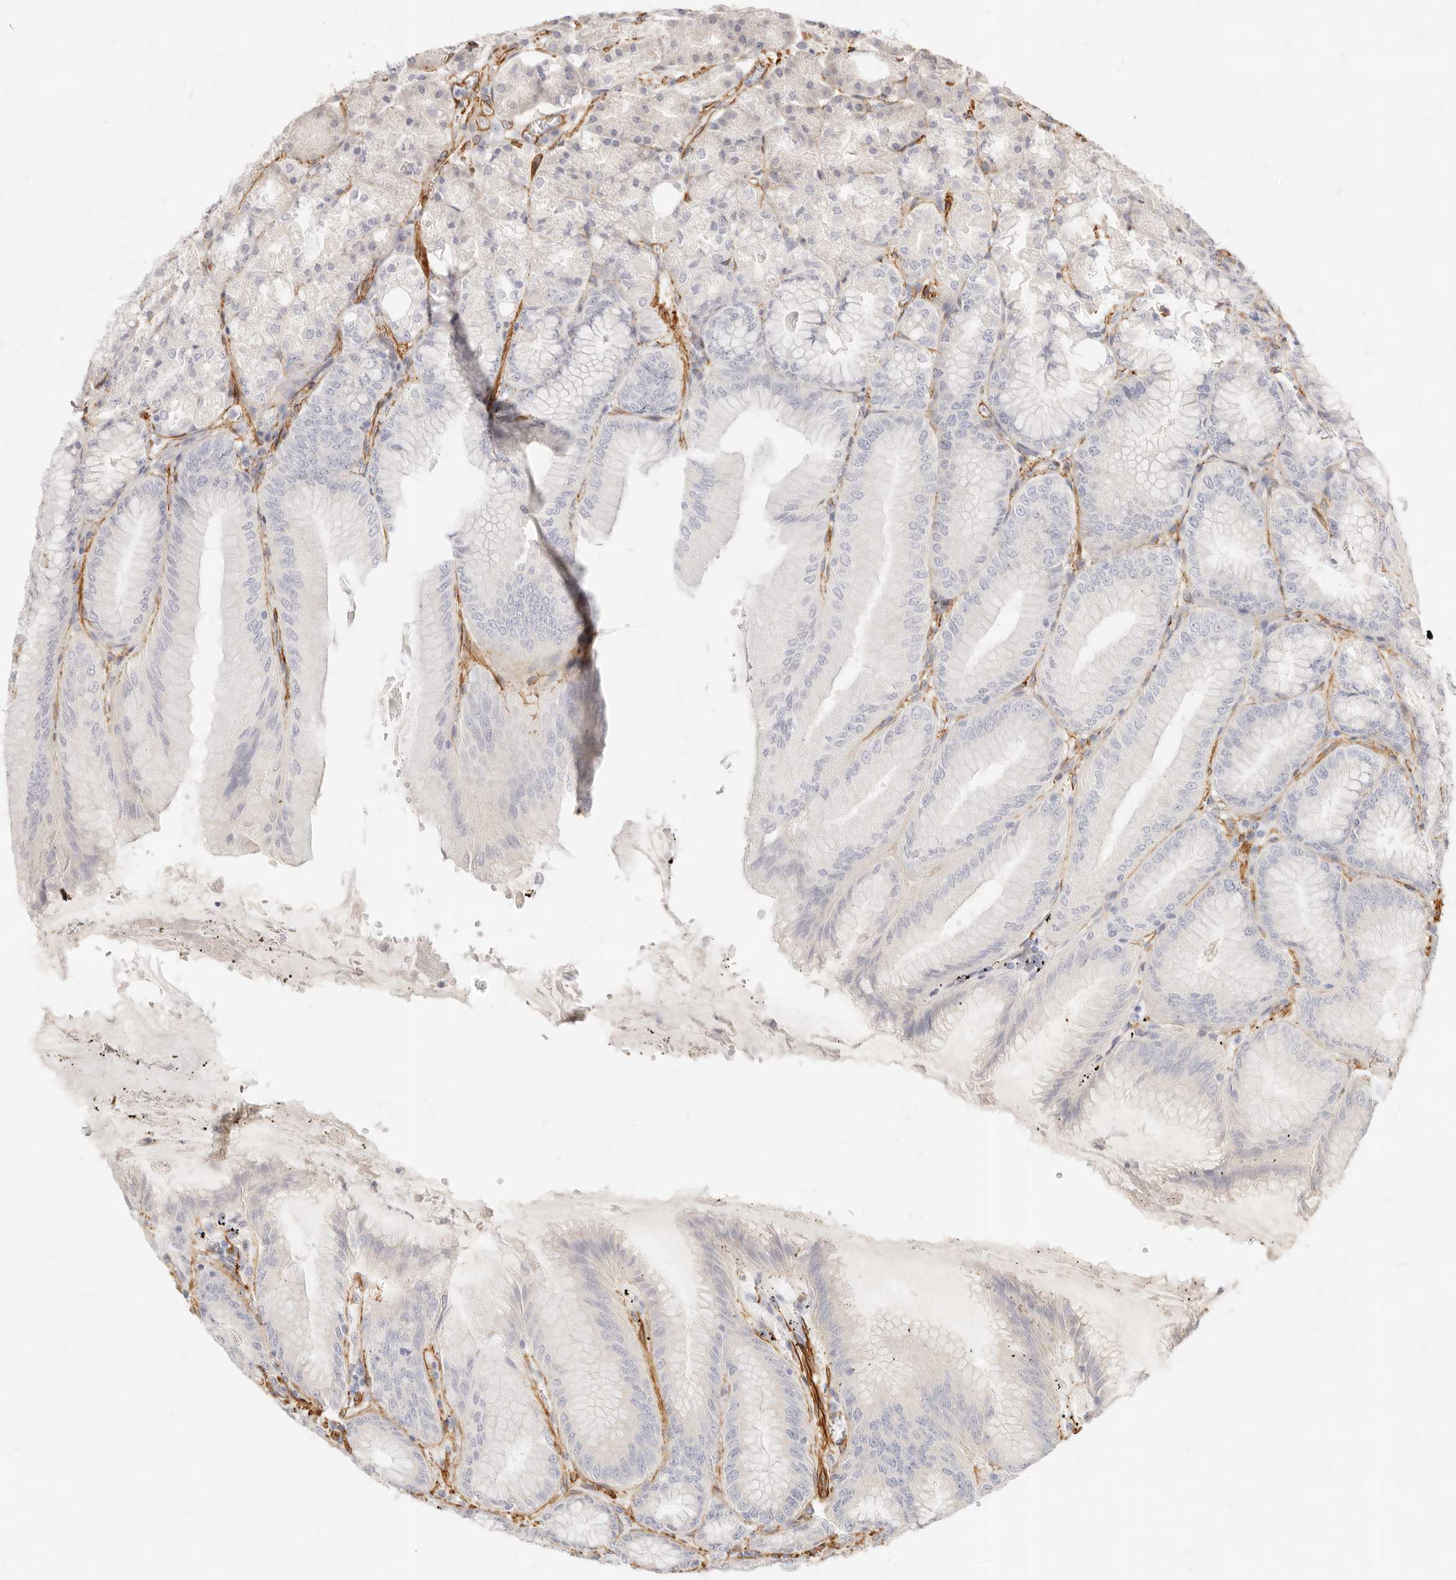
{"staining": {"intensity": "weak", "quantity": "<25%", "location": "cytoplasmic/membranous"}, "tissue": "stomach", "cell_type": "Glandular cells", "image_type": "normal", "snomed": [{"axis": "morphology", "description": "Normal tissue, NOS"}, {"axis": "topography", "description": "Stomach, lower"}], "caption": "This photomicrograph is of unremarkable stomach stained with immunohistochemistry to label a protein in brown with the nuclei are counter-stained blue. There is no positivity in glandular cells.", "gene": "TMTC2", "patient": {"sex": "male", "age": 71}}